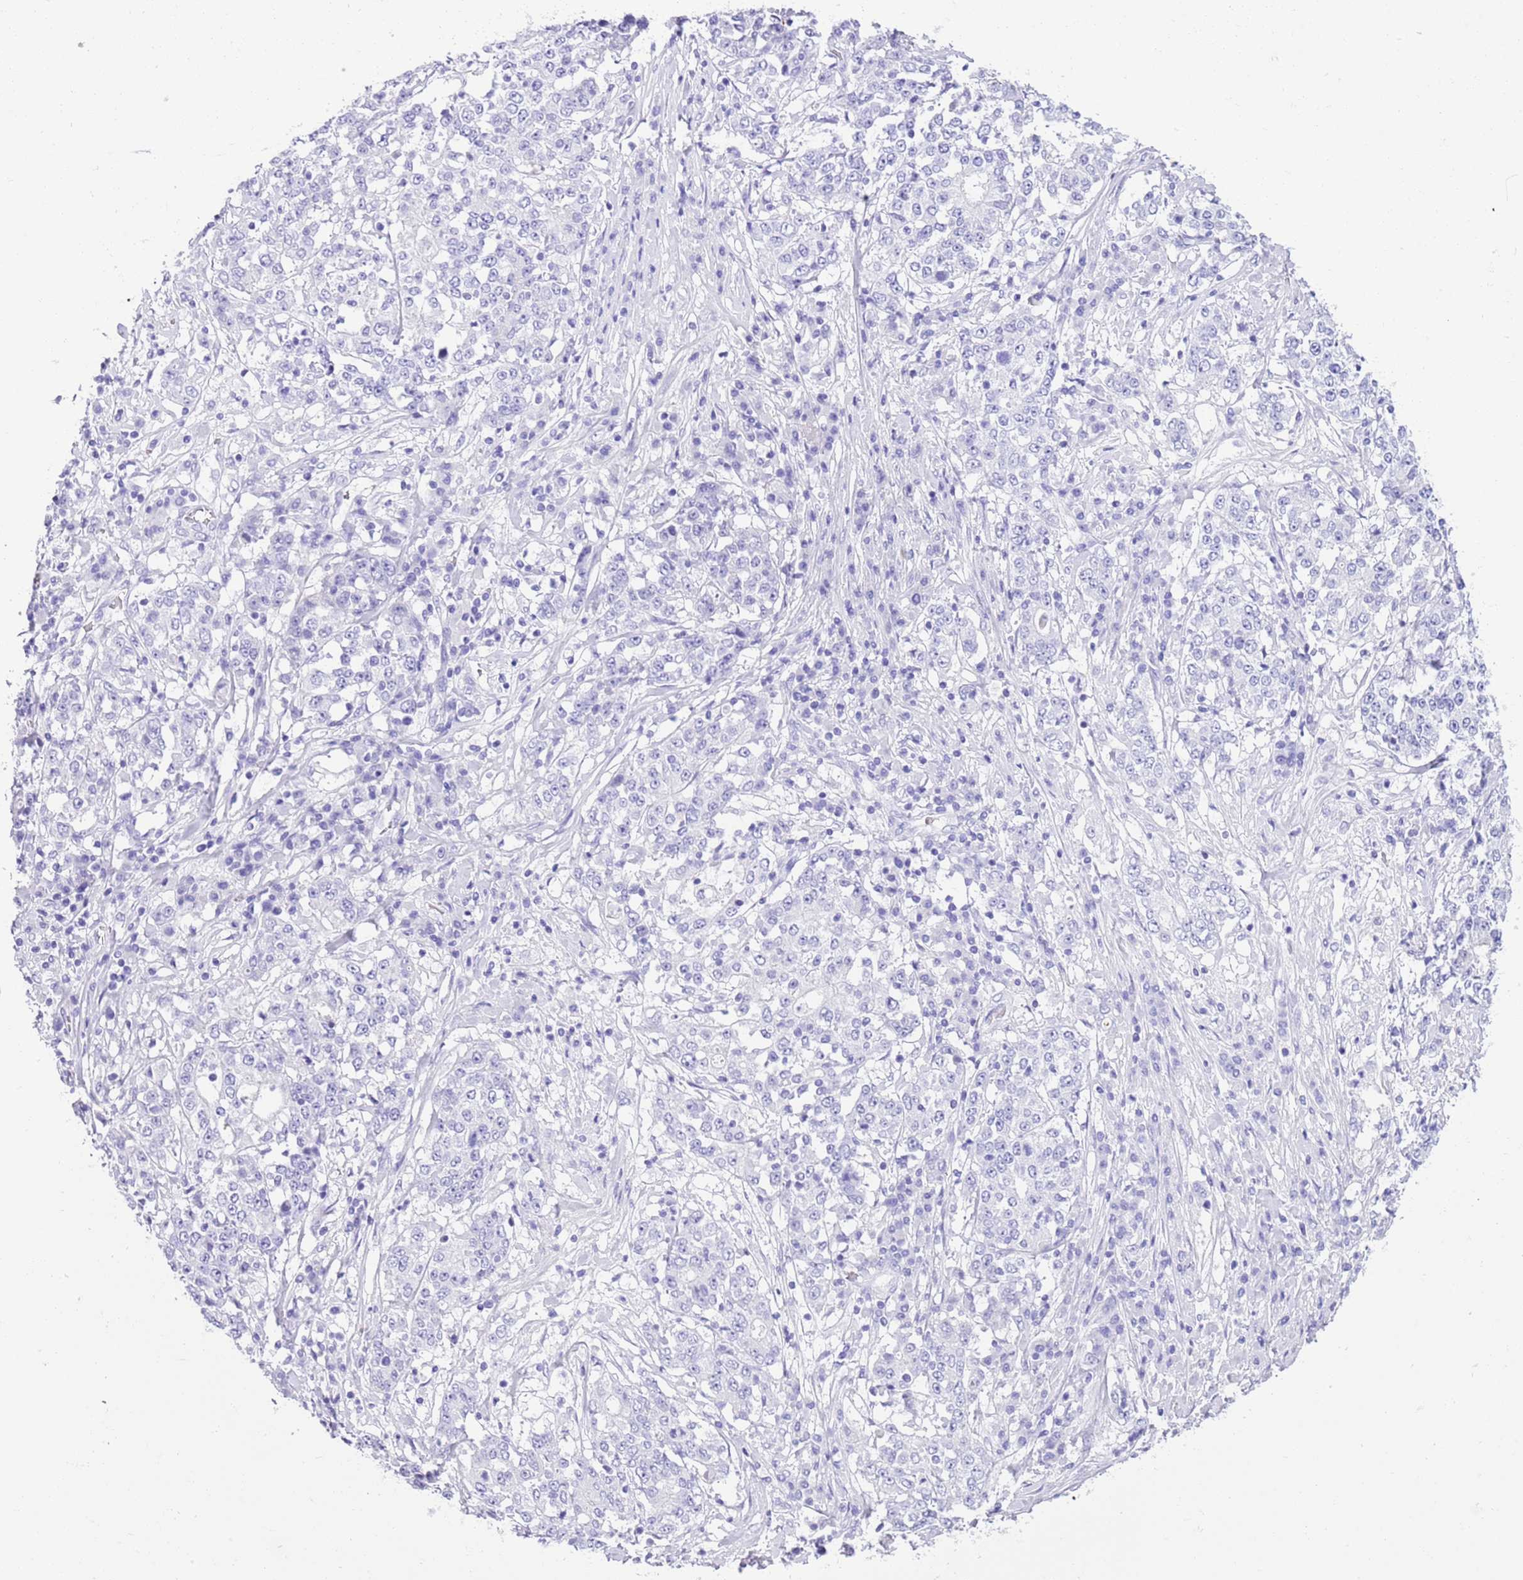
{"staining": {"intensity": "negative", "quantity": "none", "location": "none"}, "tissue": "stomach cancer", "cell_type": "Tumor cells", "image_type": "cancer", "snomed": [{"axis": "morphology", "description": "Adenocarcinoma, NOS"}, {"axis": "topography", "description": "Stomach"}], "caption": "Stomach cancer stained for a protein using immunohistochemistry displays no staining tumor cells.", "gene": "TBC1D10B", "patient": {"sex": "male", "age": 59}}